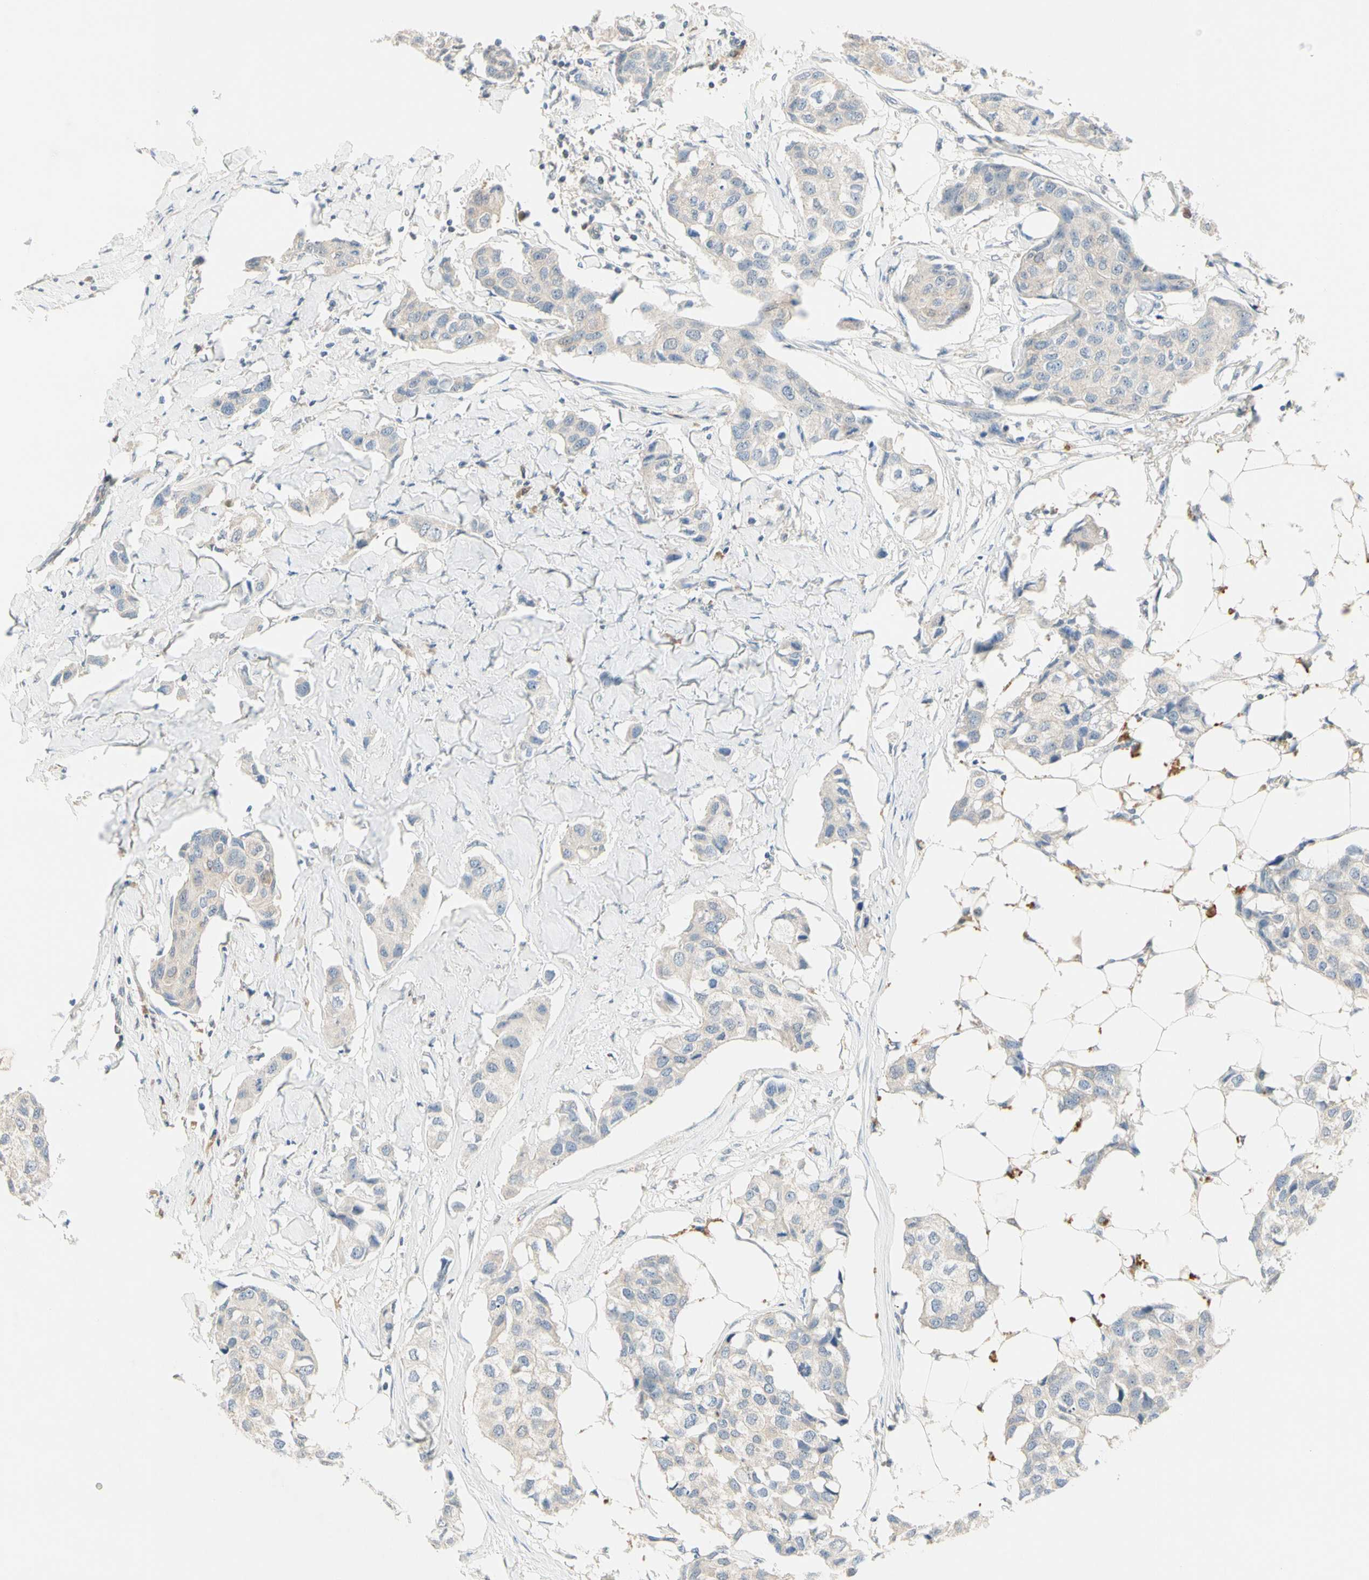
{"staining": {"intensity": "weak", "quantity": "25%-75%", "location": "cytoplasmic/membranous"}, "tissue": "breast cancer", "cell_type": "Tumor cells", "image_type": "cancer", "snomed": [{"axis": "morphology", "description": "Duct carcinoma"}, {"axis": "topography", "description": "Breast"}], "caption": "Protein staining of breast intraductal carcinoma tissue reveals weak cytoplasmic/membranous staining in about 25%-75% of tumor cells.", "gene": "MPI", "patient": {"sex": "female", "age": 80}}